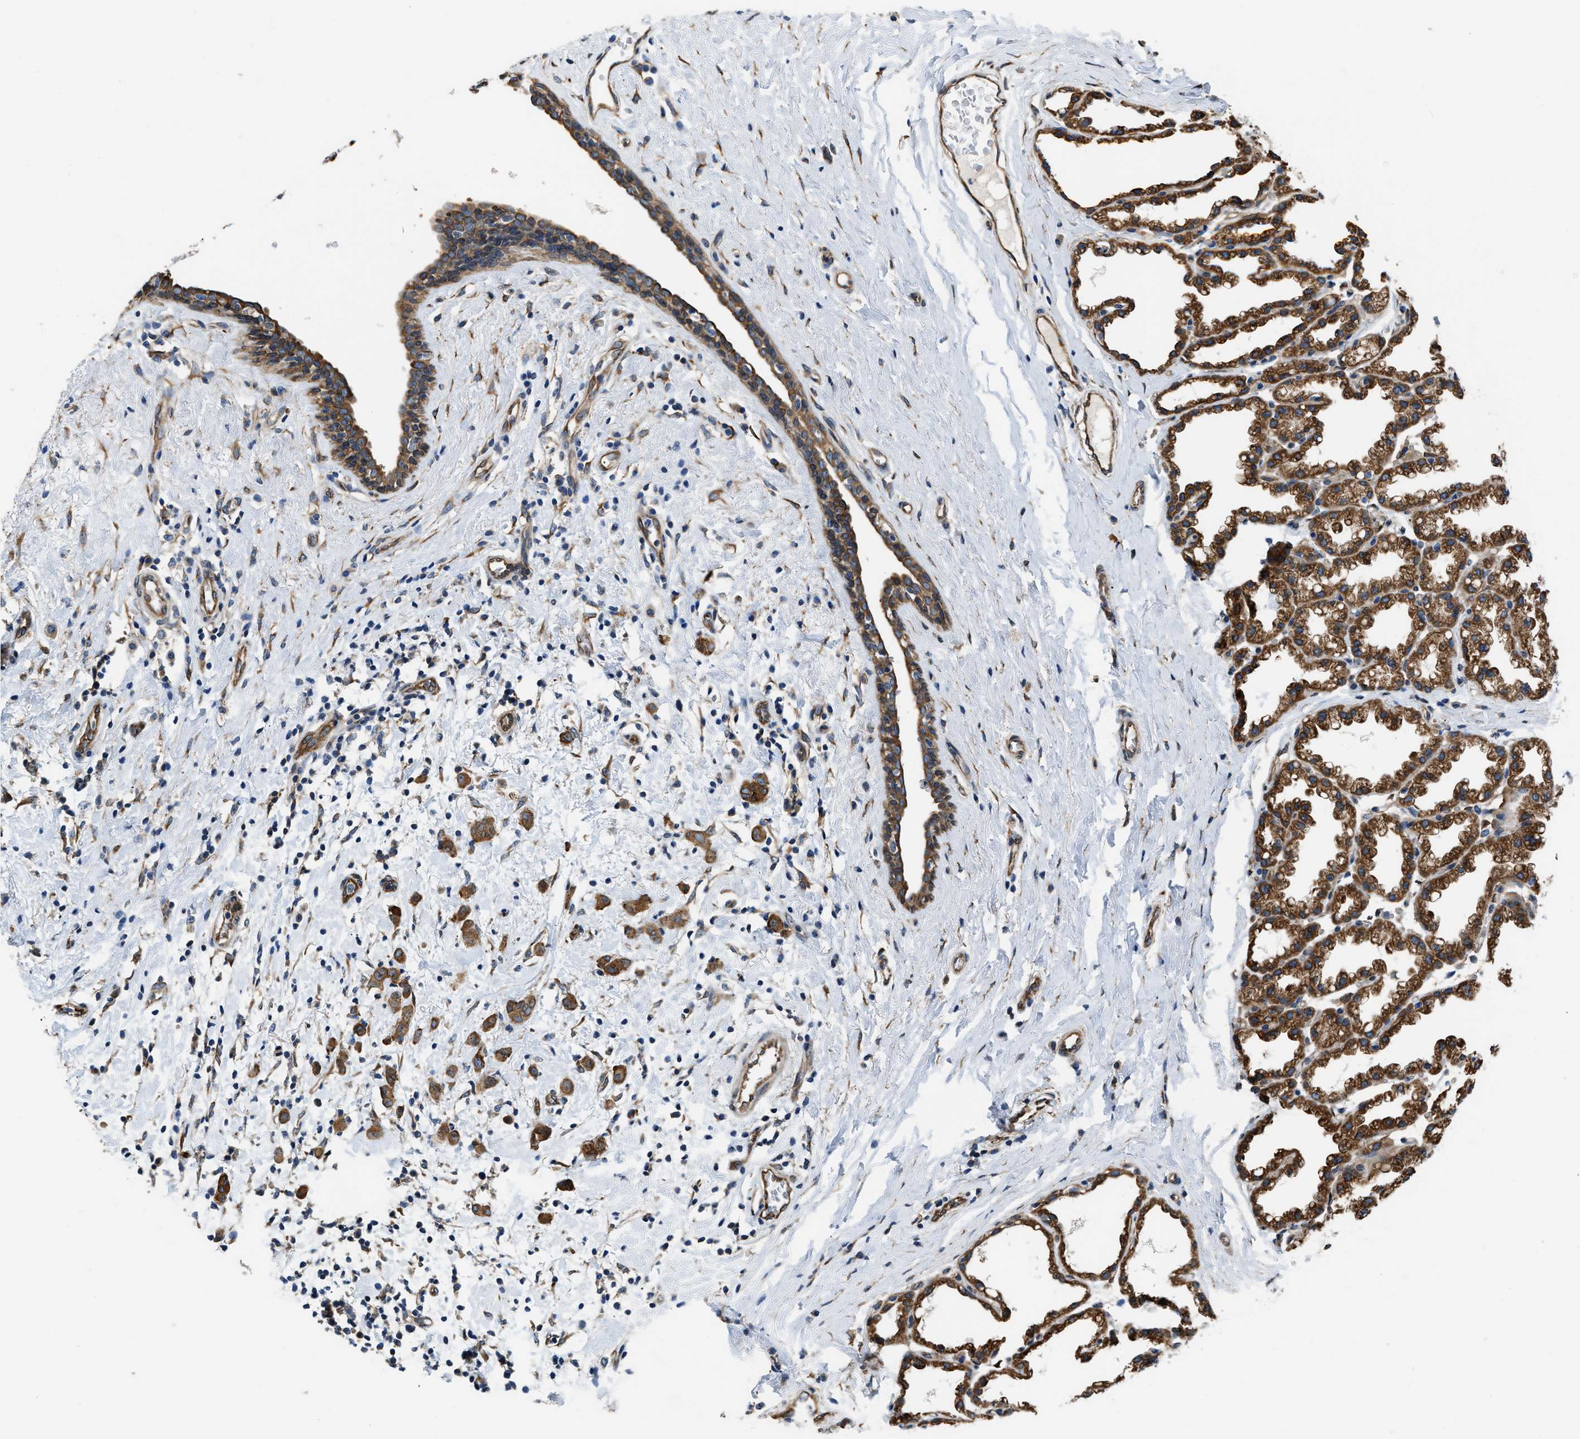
{"staining": {"intensity": "moderate", "quantity": ">75%", "location": "cytoplasmic/membranous"}, "tissue": "breast cancer", "cell_type": "Tumor cells", "image_type": "cancer", "snomed": [{"axis": "morphology", "description": "Normal tissue, NOS"}, {"axis": "morphology", "description": "Duct carcinoma"}, {"axis": "topography", "description": "Breast"}], "caption": "A micrograph showing moderate cytoplasmic/membranous positivity in approximately >75% of tumor cells in breast infiltrating ductal carcinoma, as visualized by brown immunohistochemical staining.", "gene": "ARL6IP5", "patient": {"sex": "female", "age": 40}}